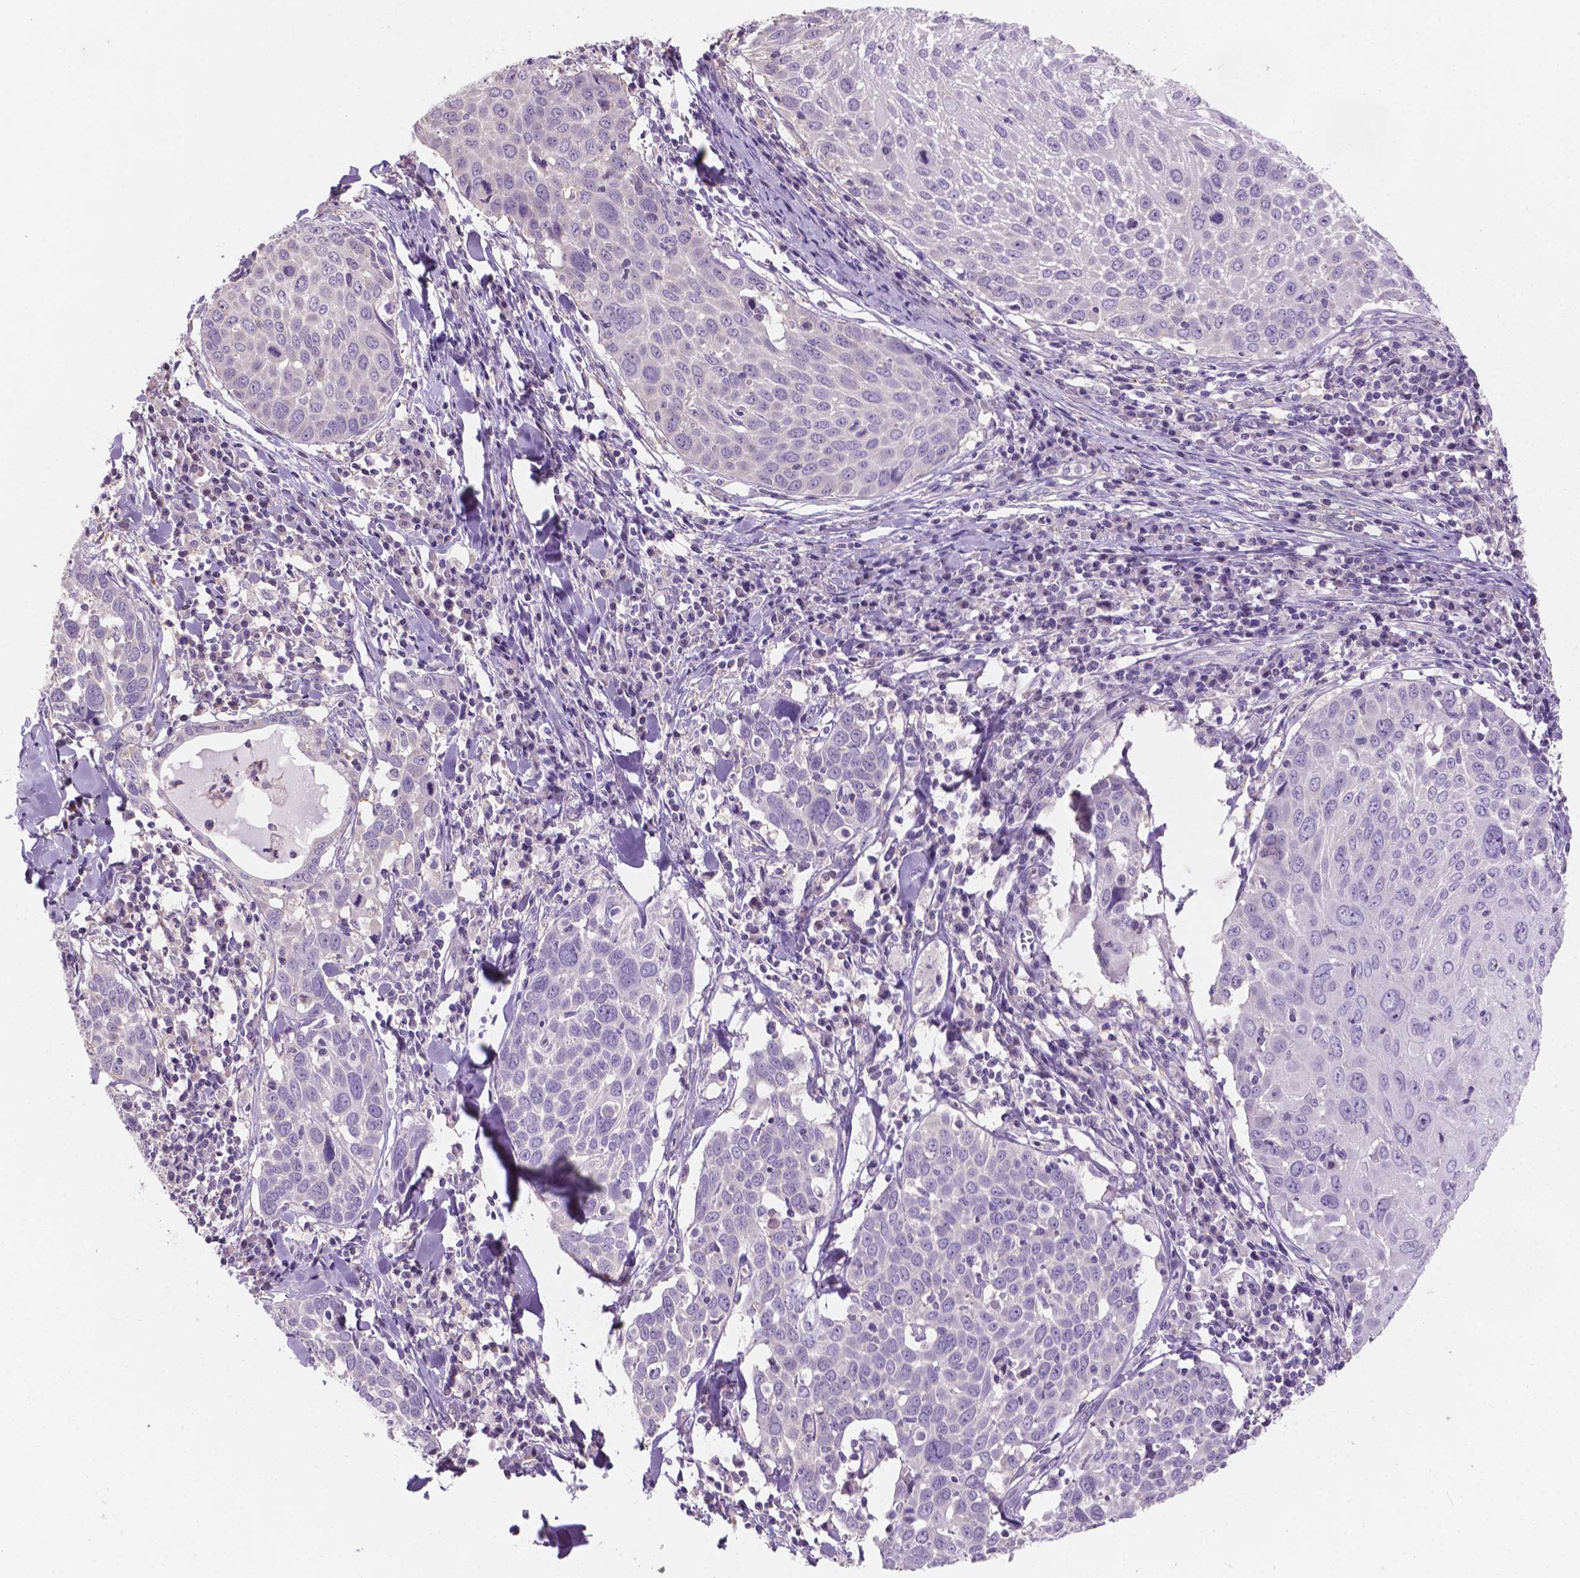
{"staining": {"intensity": "negative", "quantity": "none", "location": "none"}, "tissue": "lung cancer", "cell_type": "Tumor cells", "image_type": "cancer", "snomed": [{"axis": "morphology", "description": "Squamous cell carcinoma, NOS"}, {"axis": "topography", "description": "Lung"}], "caption": "This is an immunohistochemistry (IHC) micrograph of squamous cell carcinoma (lung). There is no expression in tumor cells.", "gene": "SBSN", "patient": {"sex": "male", "age": 57}}